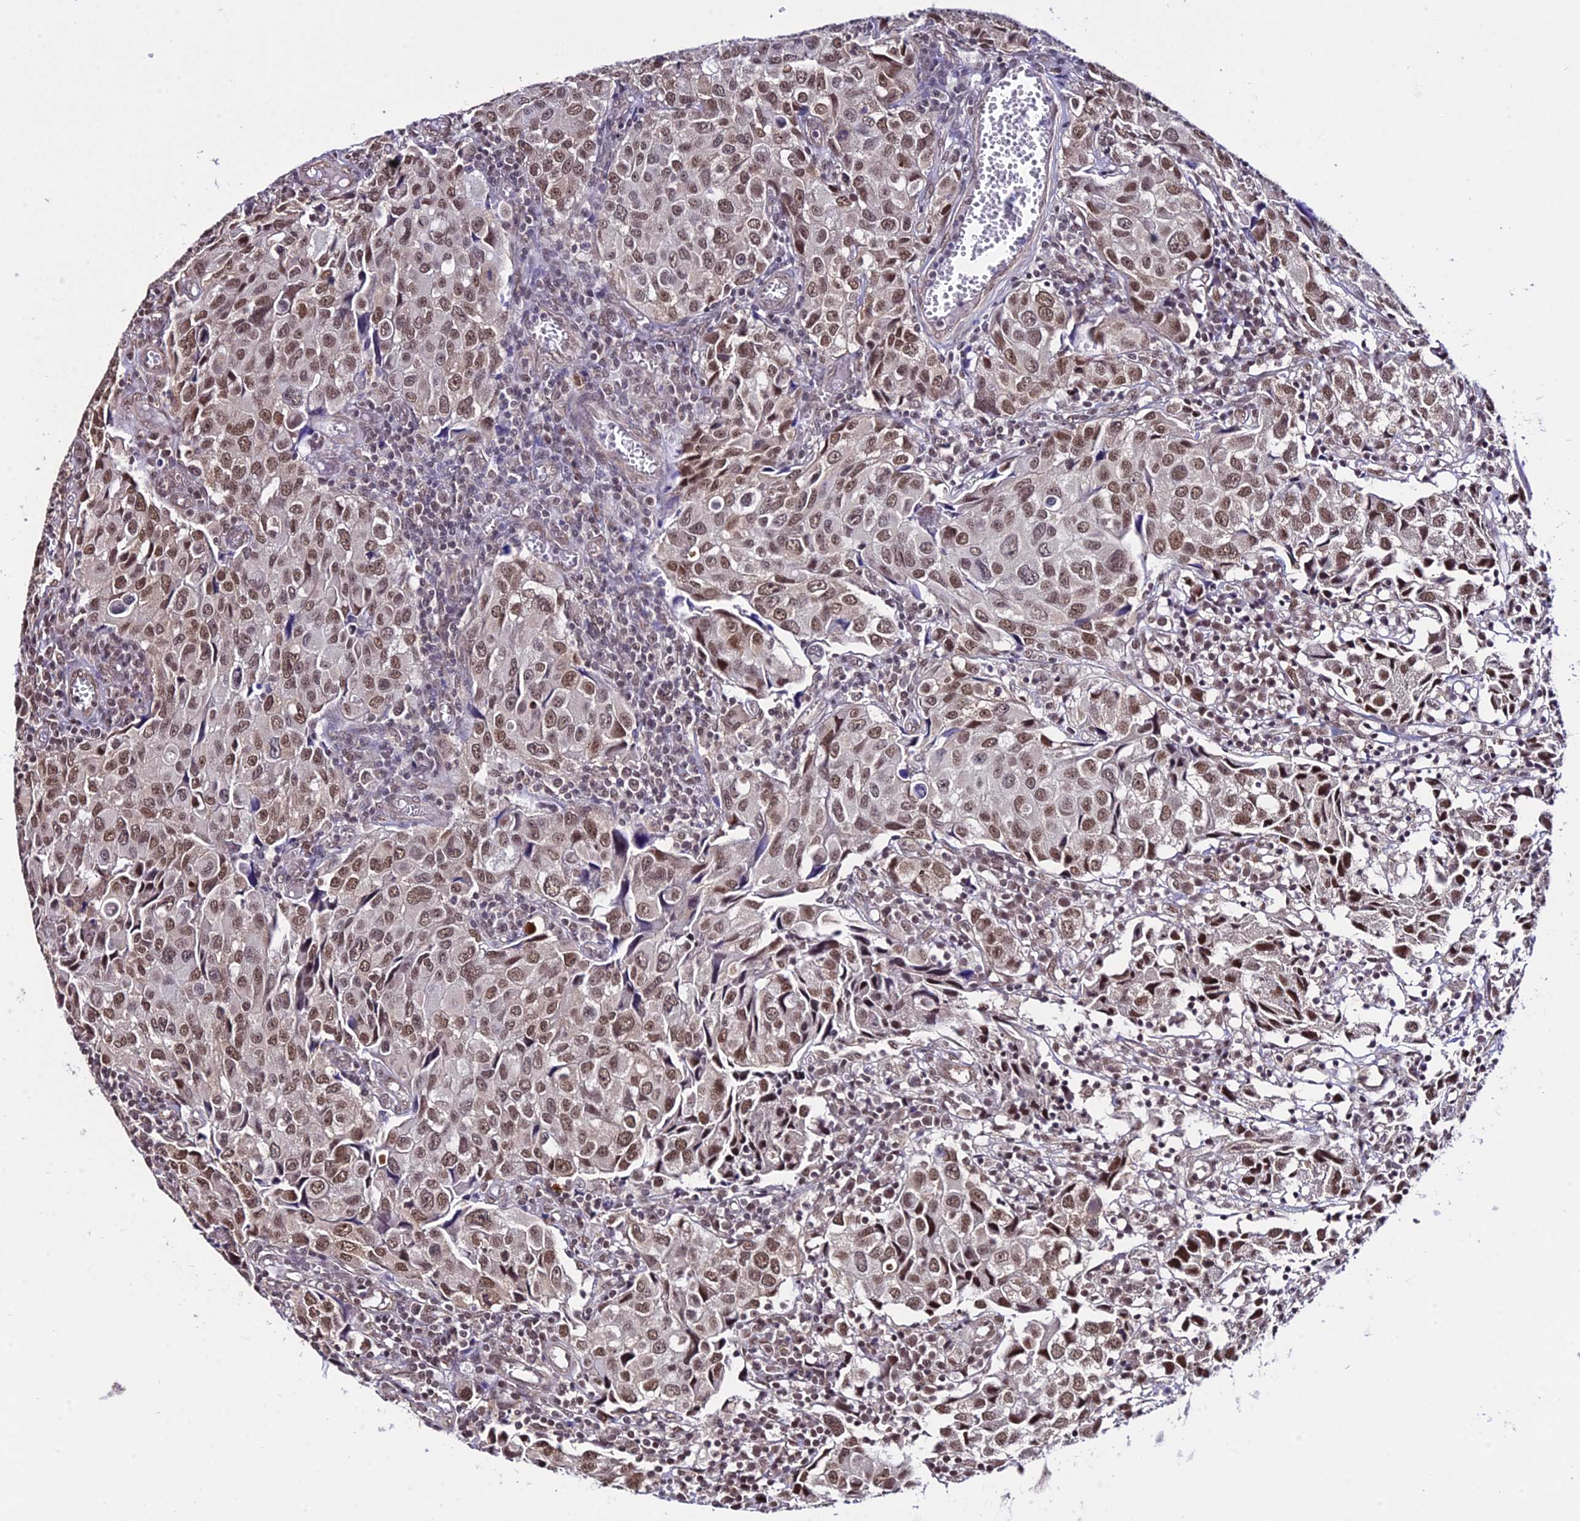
{"staining": {"intensity": "moderate", "quantity": ">75%", "location": "nuclear"}, "tissue": "urothelial cancer", "cell_type": "Tumor cells", "image_type": "cancer", "snomed": [{"axis": "morphology", "description": "Urothelial carcinoma, High grade"}, {"axis": "topography", "description": "Urinary bladder"}], "caption": "Human urothelial carcinoma (high-grade) stained with a protein marker displays moderate staining in tumor cells.", "gene": "POLR2I", "patient": {"sex": "female", "age": 75}}